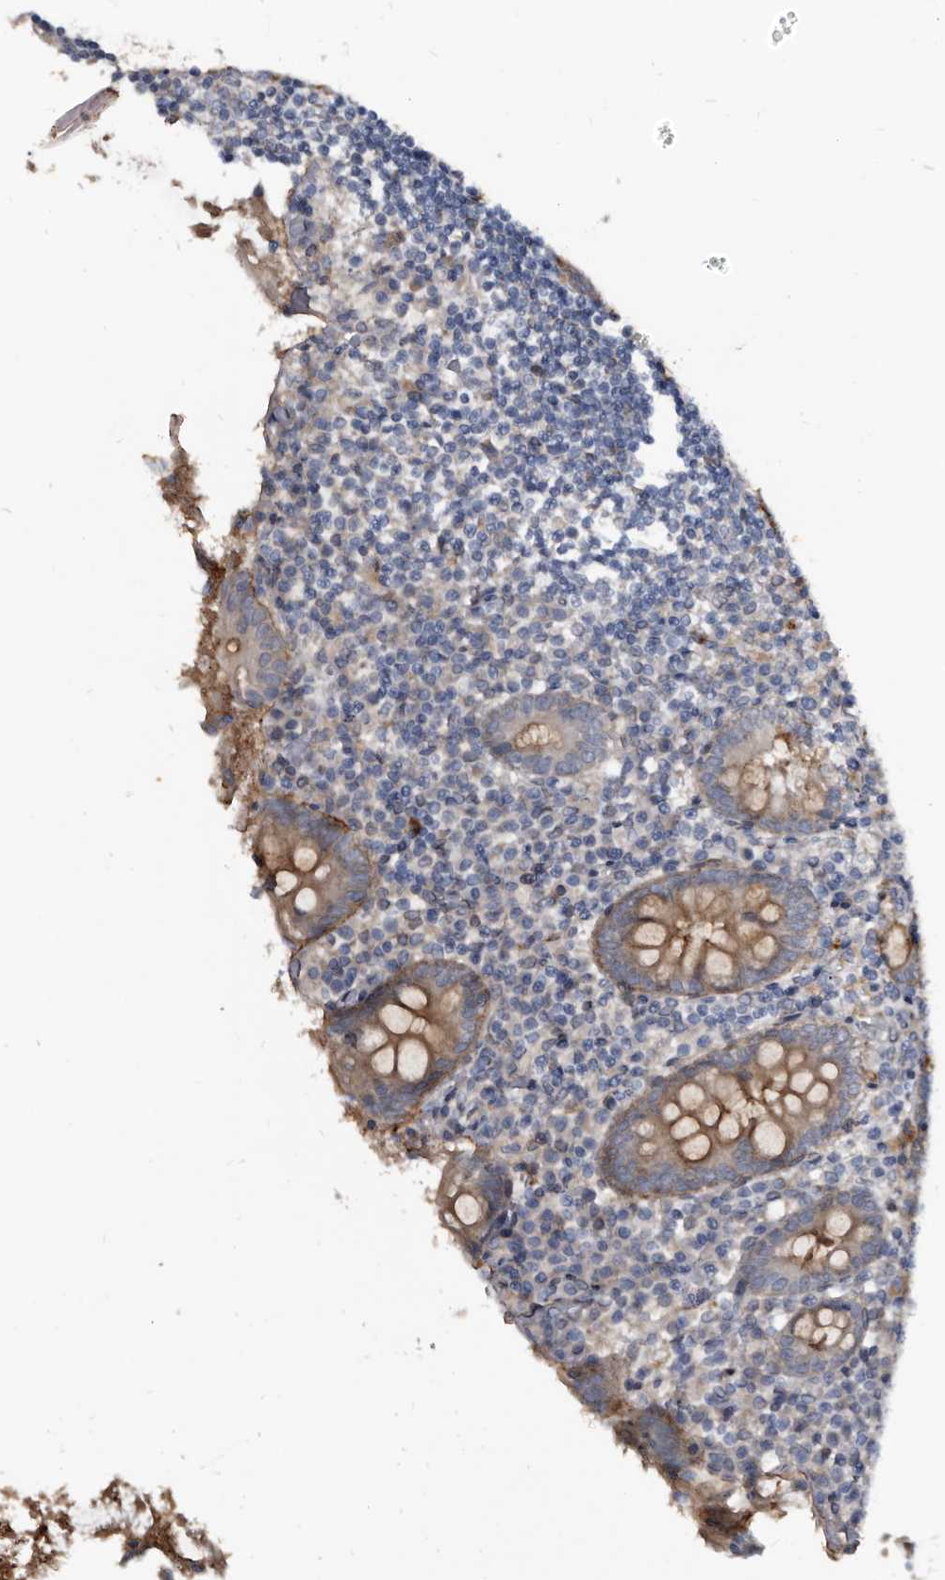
{"staining": {"intensity": "moderate", "quantity": "25%-75%", "location": "cytoplasmic/membranous"}, "tissue": "appendix", "cell_type": "Glandular cells", "image_type": "normal", "snomed": [{"axis": "morphology", "description": "Normal tissue, NOS"}, {"axis": "topography", "description": "Appendix"}], "caption": "Protein staining of unremarkable appendix reveals moderate cytoplasmic/membranous positivity in about 25%-75% of glandular cells. (brown staining indicates protein expression, while blue staining denotes nuclei).", "gene": "PROM1", "patient": {"sex": "female", "age": 17}}